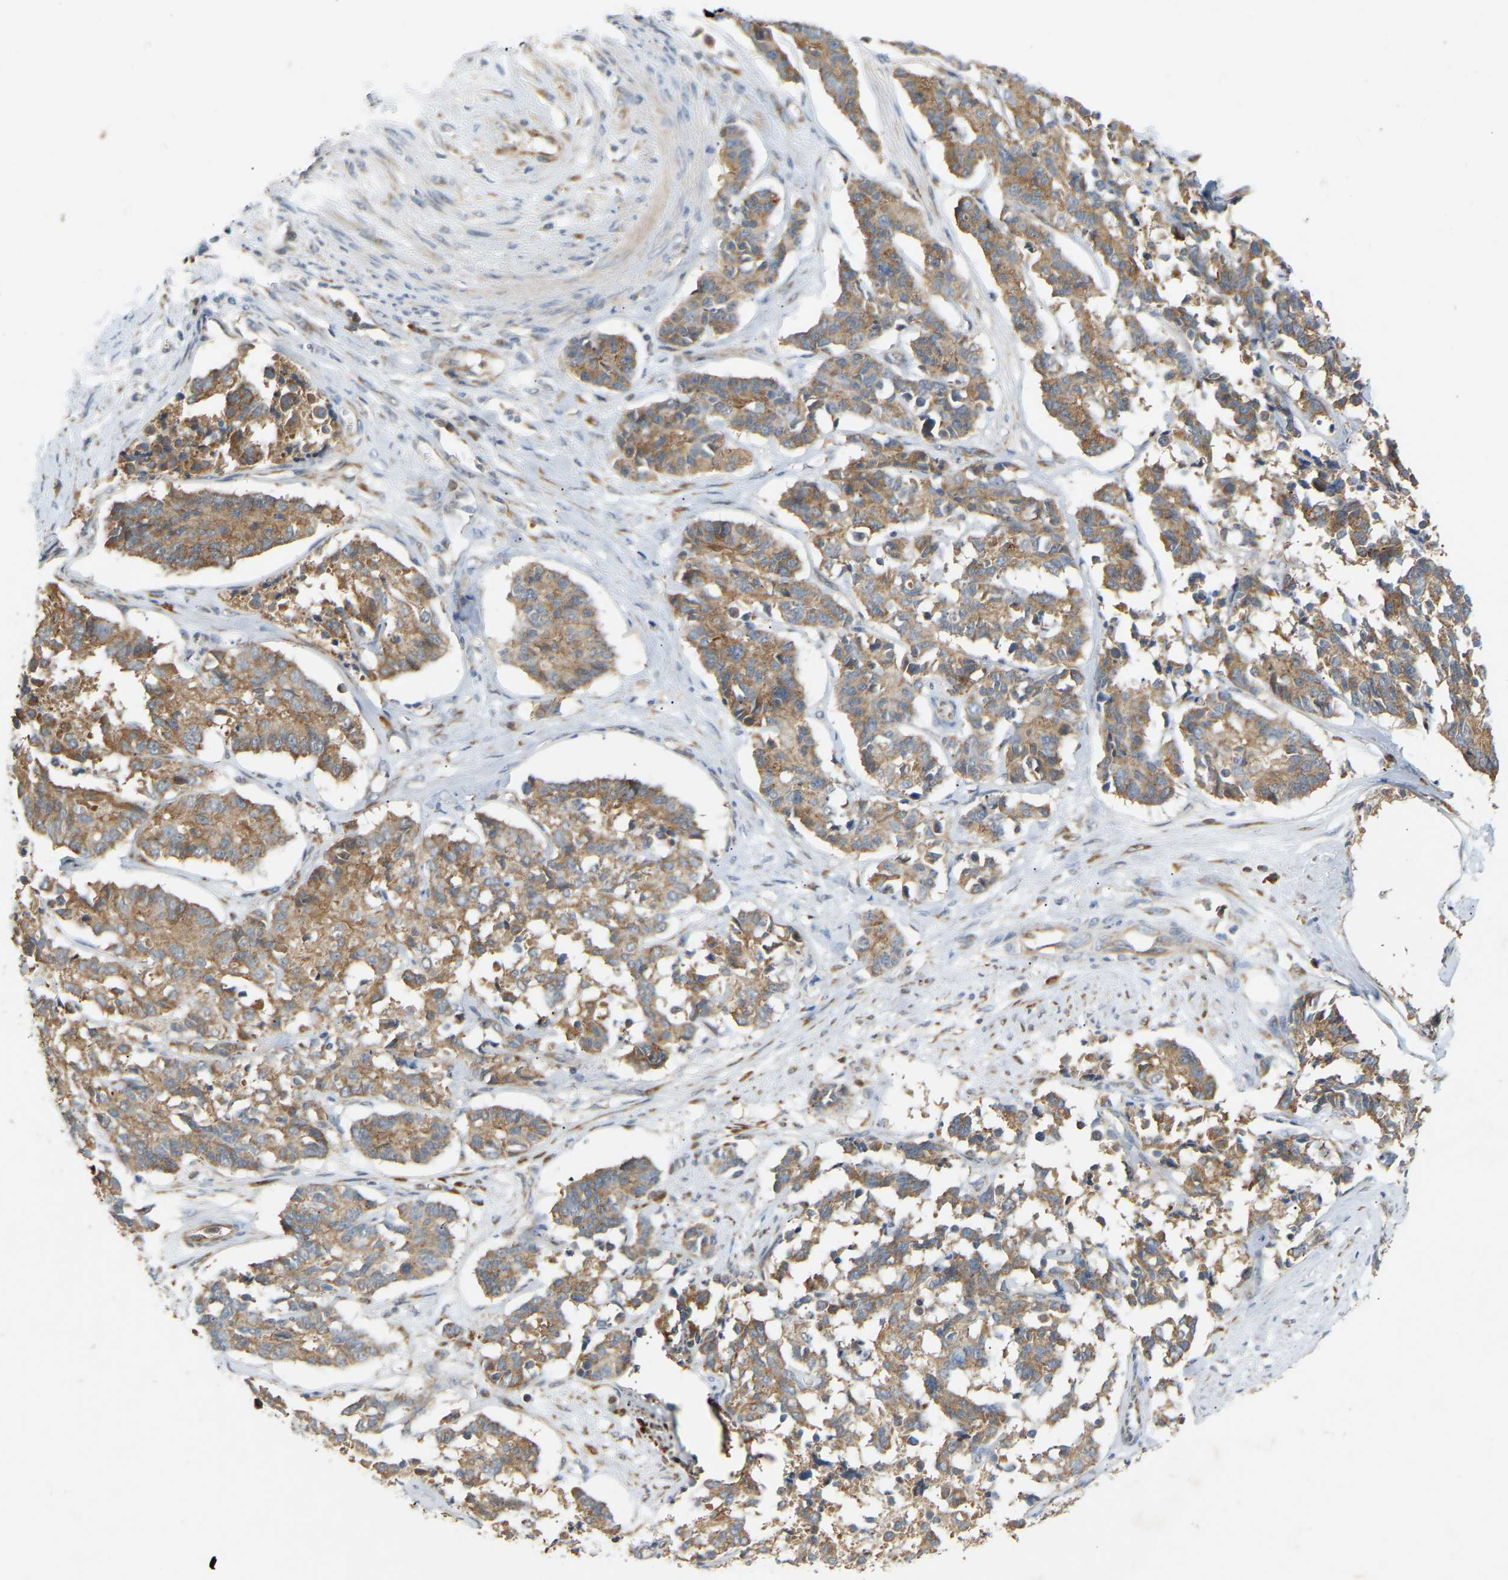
{"staining": {"intensity": "moderate", "quantity": ">75%", "location": "cytoplasmic/membranous"}, "tissue": "cervical cancer", "cell_type": "Tumor cells", "image_type": "cancer", "snomed": [{"axis": "morphology", "description": "Squamous cell carcinoma, NOS"}, {"axis": "topography", "description": "Cervix"}], "caption": "Protein analysis of cervical cancer tissue exhibits moderate cytoplasmic/membranous expression in about >75% of tumor cells.", "gene": "PTCD1", "patient": {"sex": "female", "age": 35}}